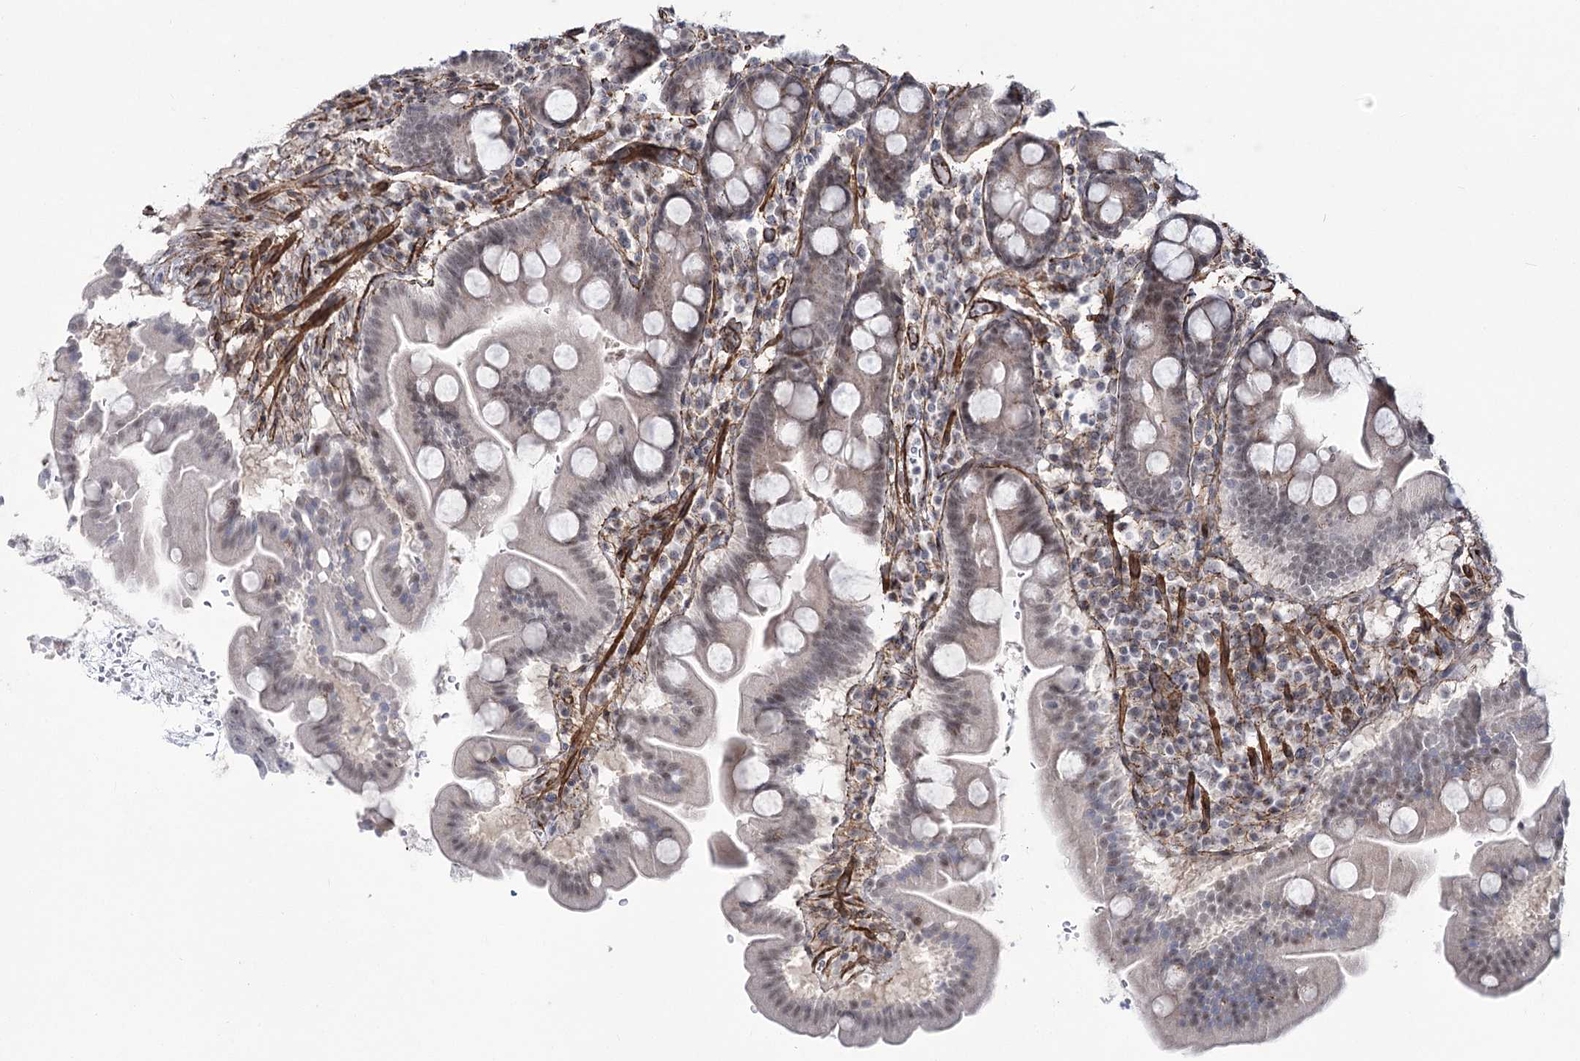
{"staining": {"intensity": "weak", "quantity": "25%-75%", "location": "cytoplasmic/membranous,nuclear"}, "tissue": "duodenum", "cell_type": "Glandular cells", "image_type": "normal", "snomed": [{"axis": "morphology", "description": "Normal tissue, NOS"}, {"axis": "topography", "description": "Duodenum"}], "caption": "Immunohistochemical staining of normal duodenum demonstrates low levels of weak cytoplasmic/membranous,nuclear staining in about 25%-75% of glandular cells.", "gene": "CWF19L1", "patient": {"sex": "male", "age": 50}}